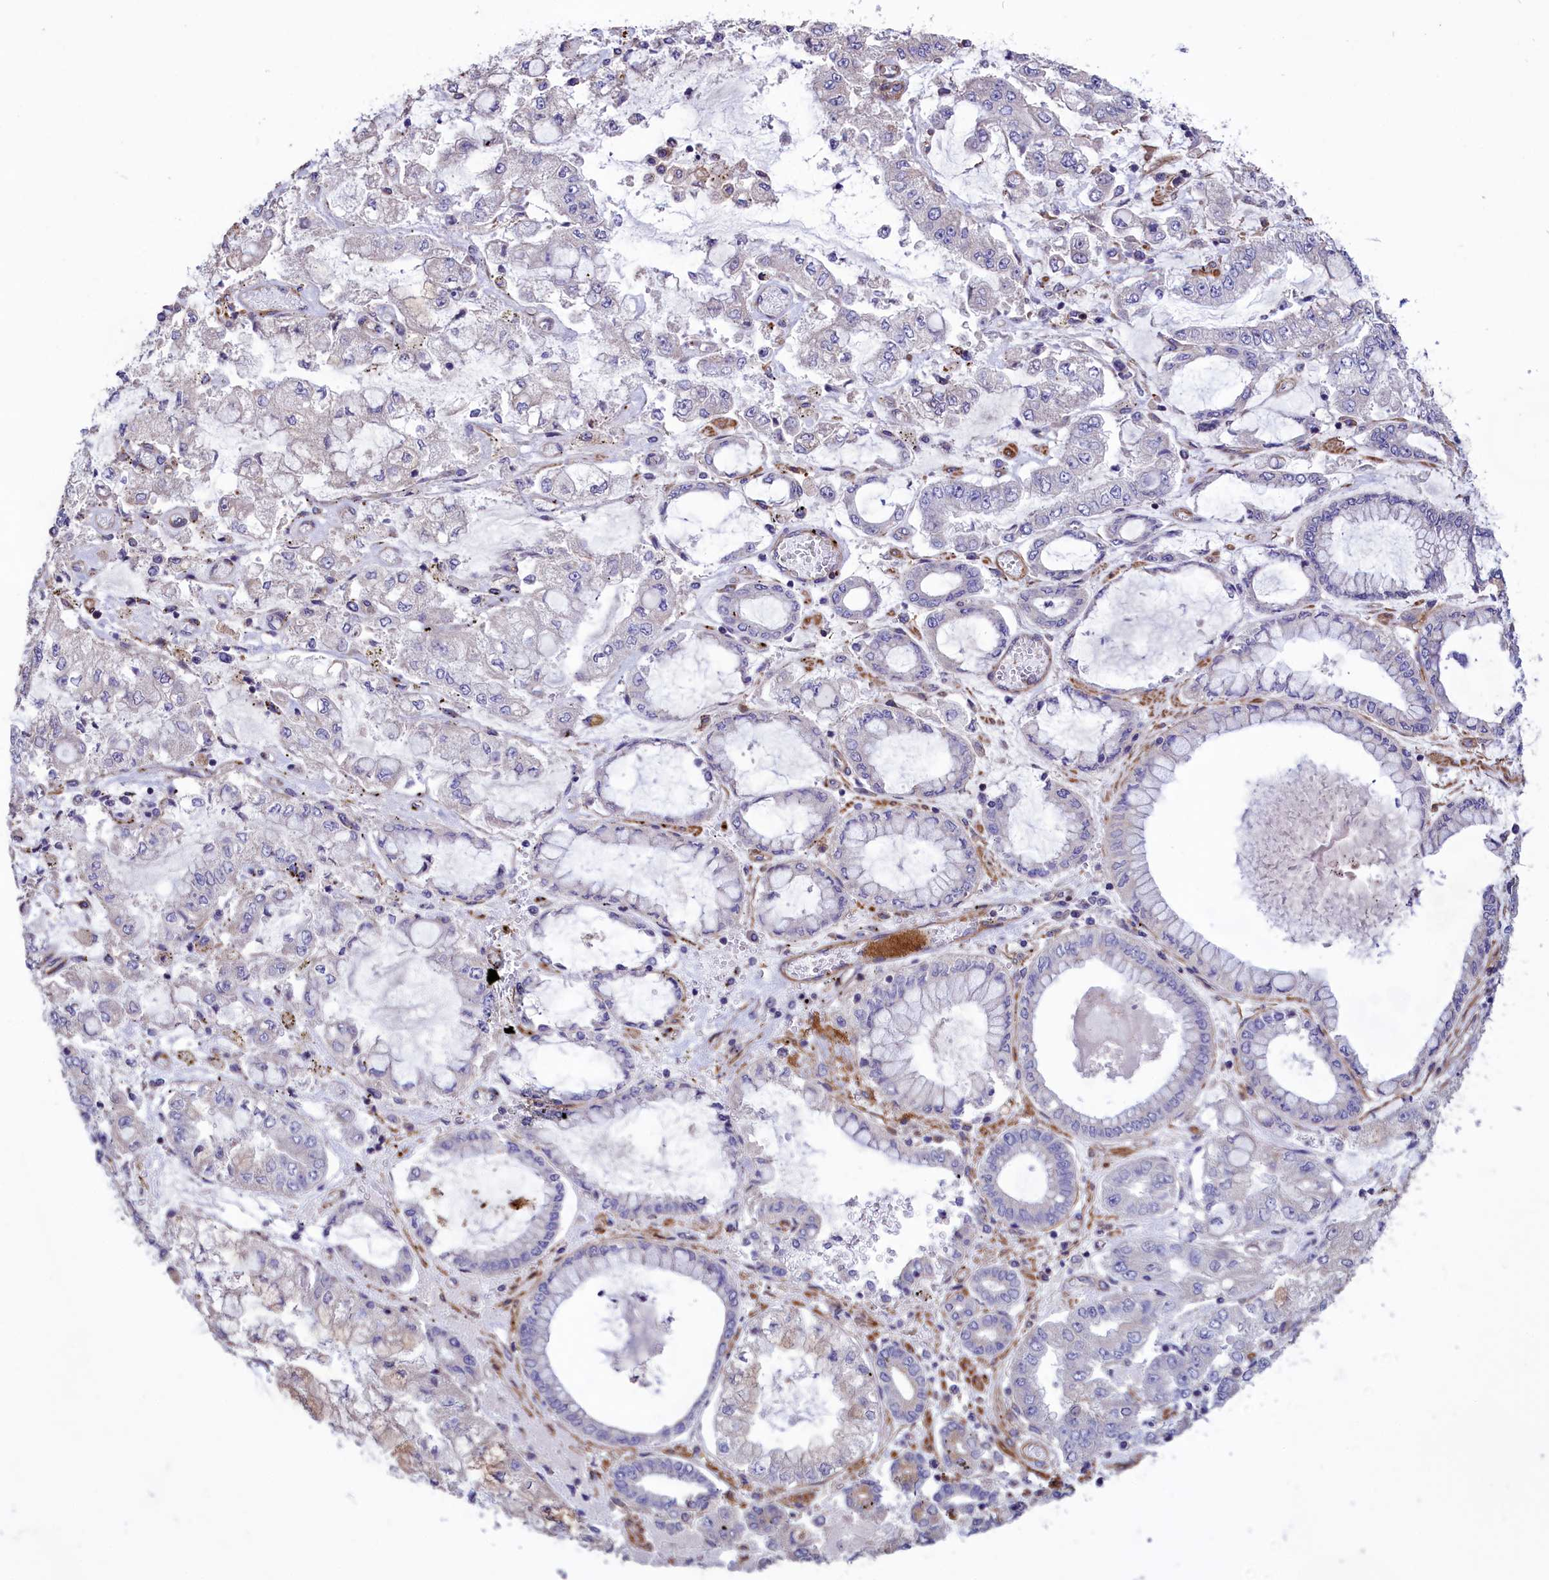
{"staining": {"intensity": "negative", "quantity": "none", "location": "none"}, "tissue": "stomach cancer", "cell_type": "Tumor cells", "image_type": "cancer", "snomed": [{"axis": "morphology", "description": "Adenocarcinoma, NOS"}, {"axis": "topography", "description": "Stomach"}], "caption": "This is a photomicrograph of IHC staining of stomach adenocarcinoma, which shows no positivity in tumor cells.", "gene": "AMDHD2", "patient": {"sex": "male", "age": 76}}